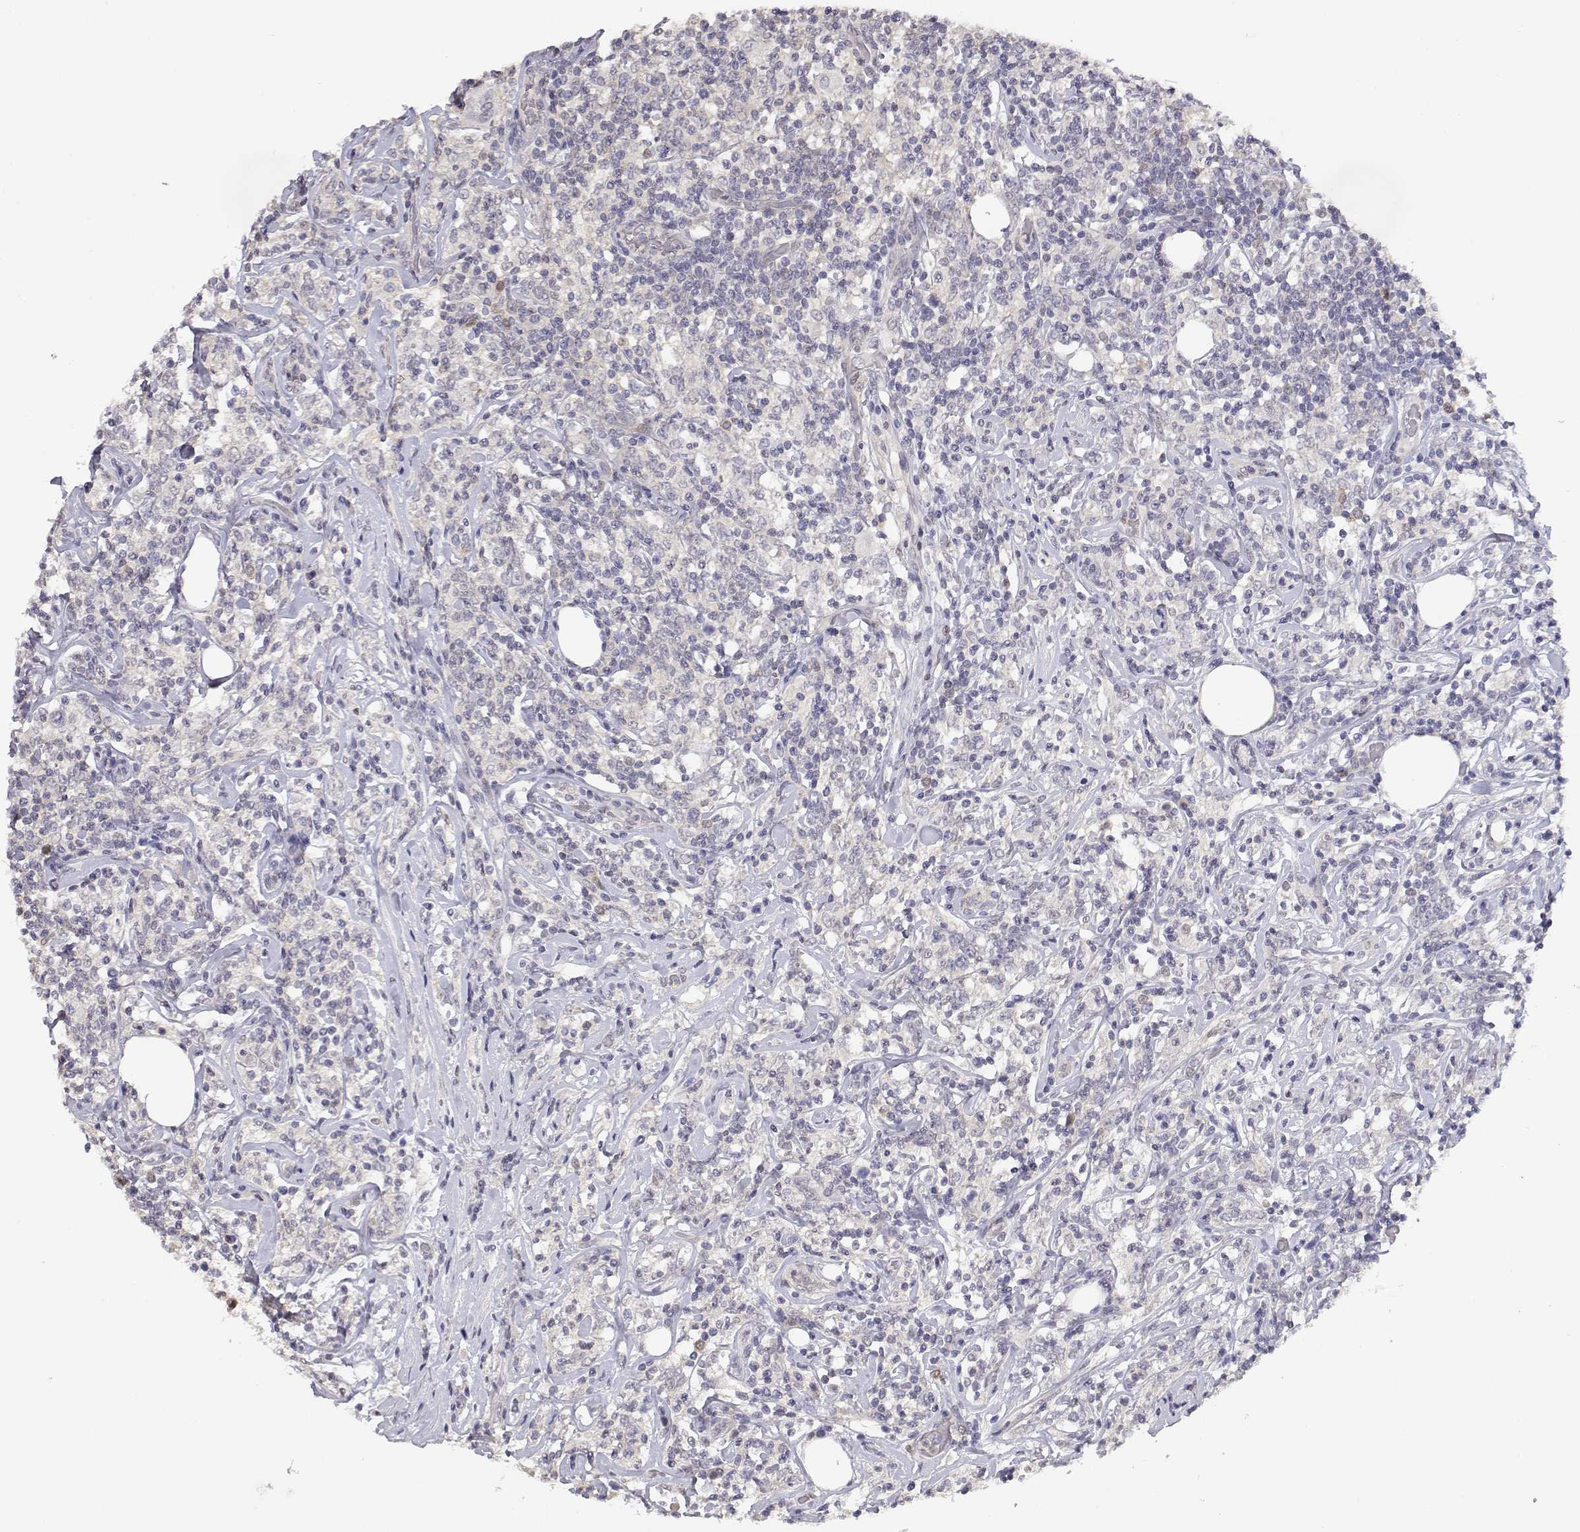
{"staining": {"intensity": "negative", "quantity": "none", "location": "none"}, "tissue": "lymphoma", "cell_type": "Tumor cells", "image_type": "cancer", "snomed": [{"axis": "morphology", "description": "Malignant lymphoma, non-Hodgkin's type, High grade"}, {"axis": "topography", "description": "Lymph node"}], "caption": "This is an immunohistochemistry image of human lymphoma. There is no expression in tumor cells.", "gene": "ADA", "patient": {"sex": "female", "age": 84}}